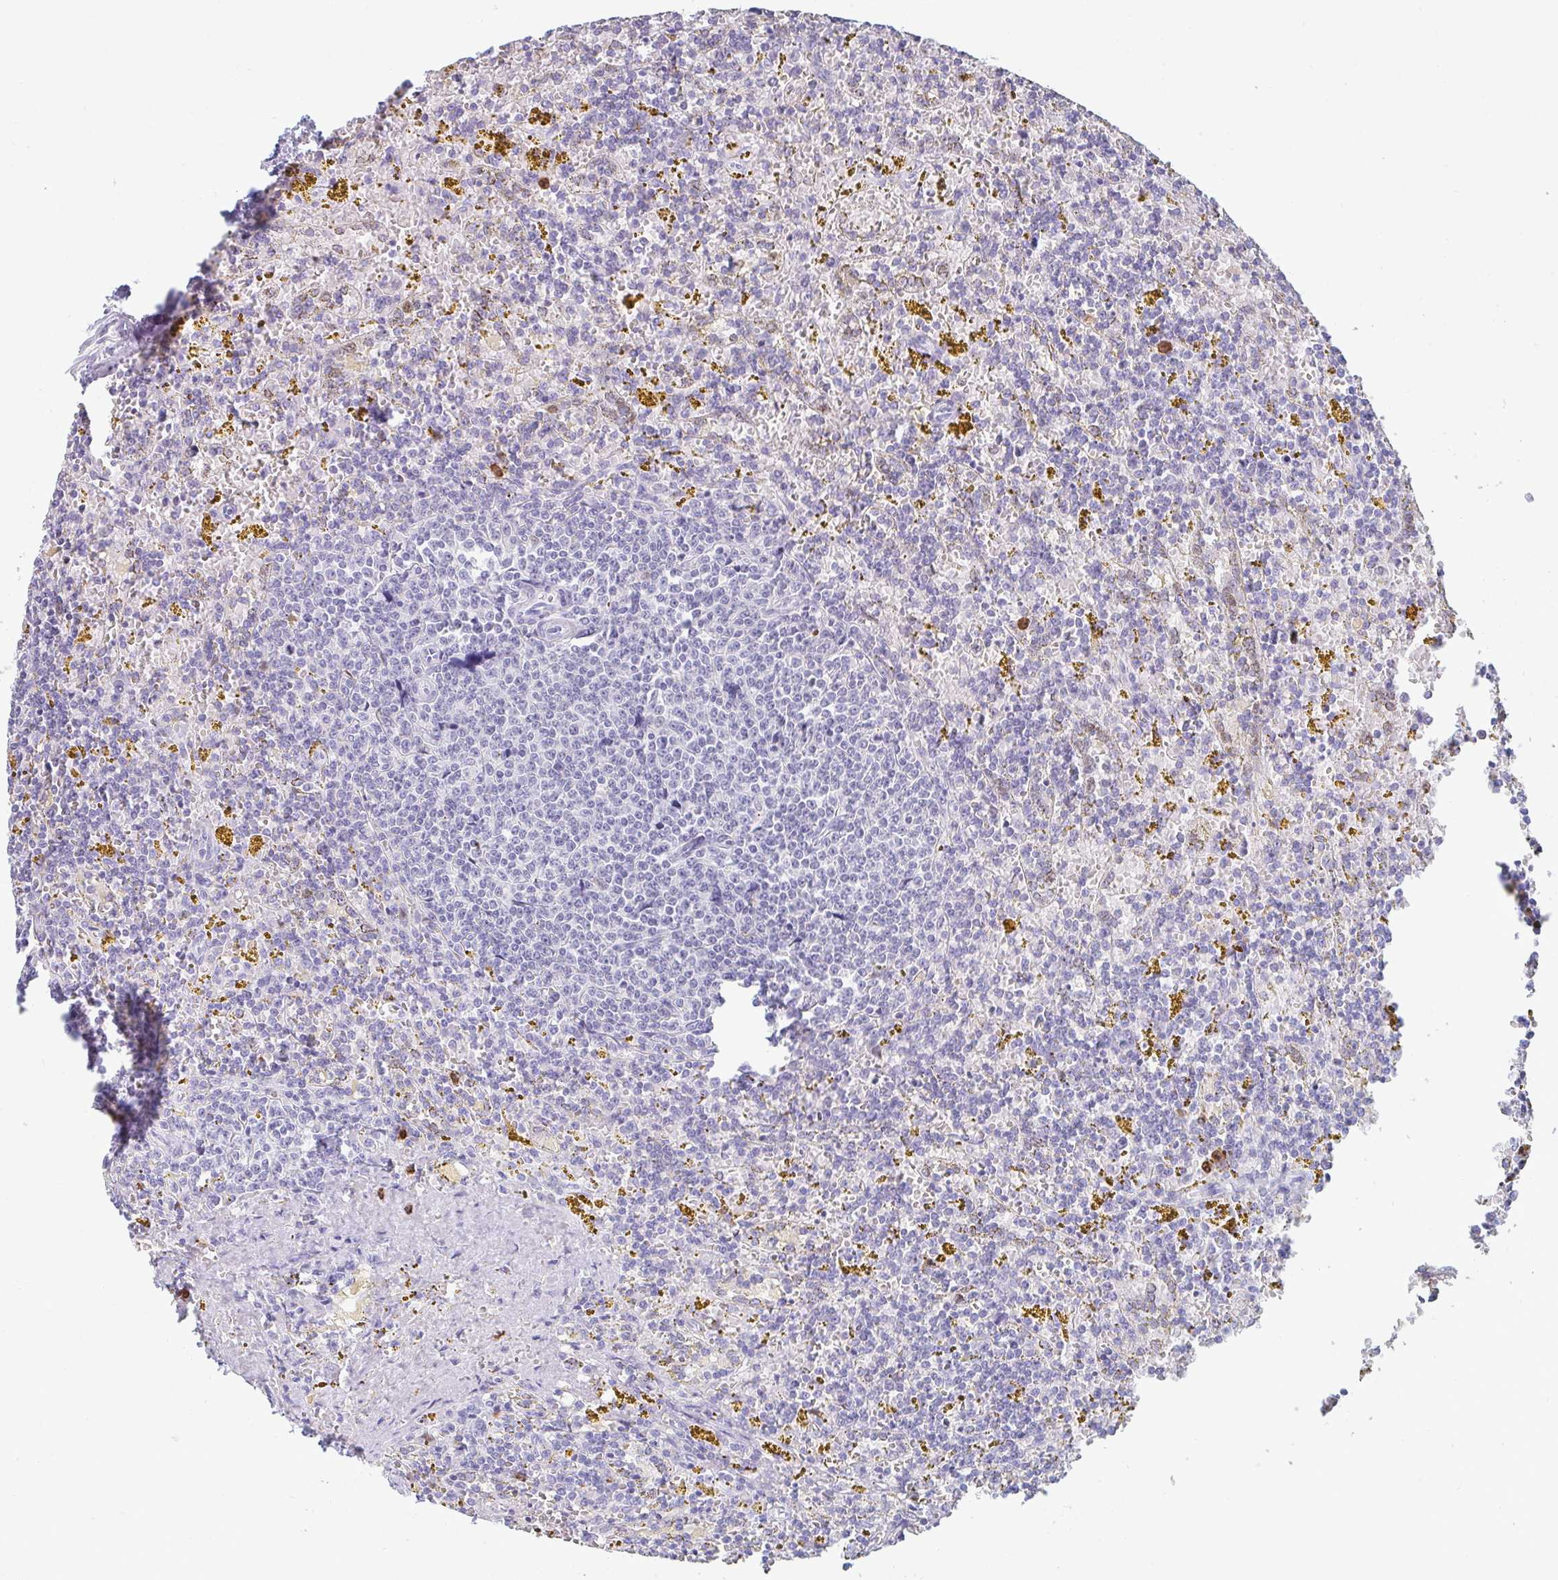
{"staining": {"intensity": "negative", "quantity": "none", "location": "none"}, "tissue": "lymphoma", "cell_type": "Tumor cells", "image_type": "cancer", "snomed": [{"axis": "morphology", "description": "Malignant lymphoma, non-Hodgkin's type, Low grade"}, {"axis": "topography", "description": "Spleen"}, {"axis": "topography", "description": "Lymph node"}], "caption": "Immunohistochemistry micrograph of malignant lymphoma, non-Hodgkin's type (low-grade) stained for a protein (brown), which reveals no staining in tumor cells. The staining was performed using DAB to visualize the protein expression in brown, while the nuclei were stained in blue with hematoxylin (Magnification: 20x).", "gene": "RUBCN", "patient": {"sex": "female", "age": 66}}